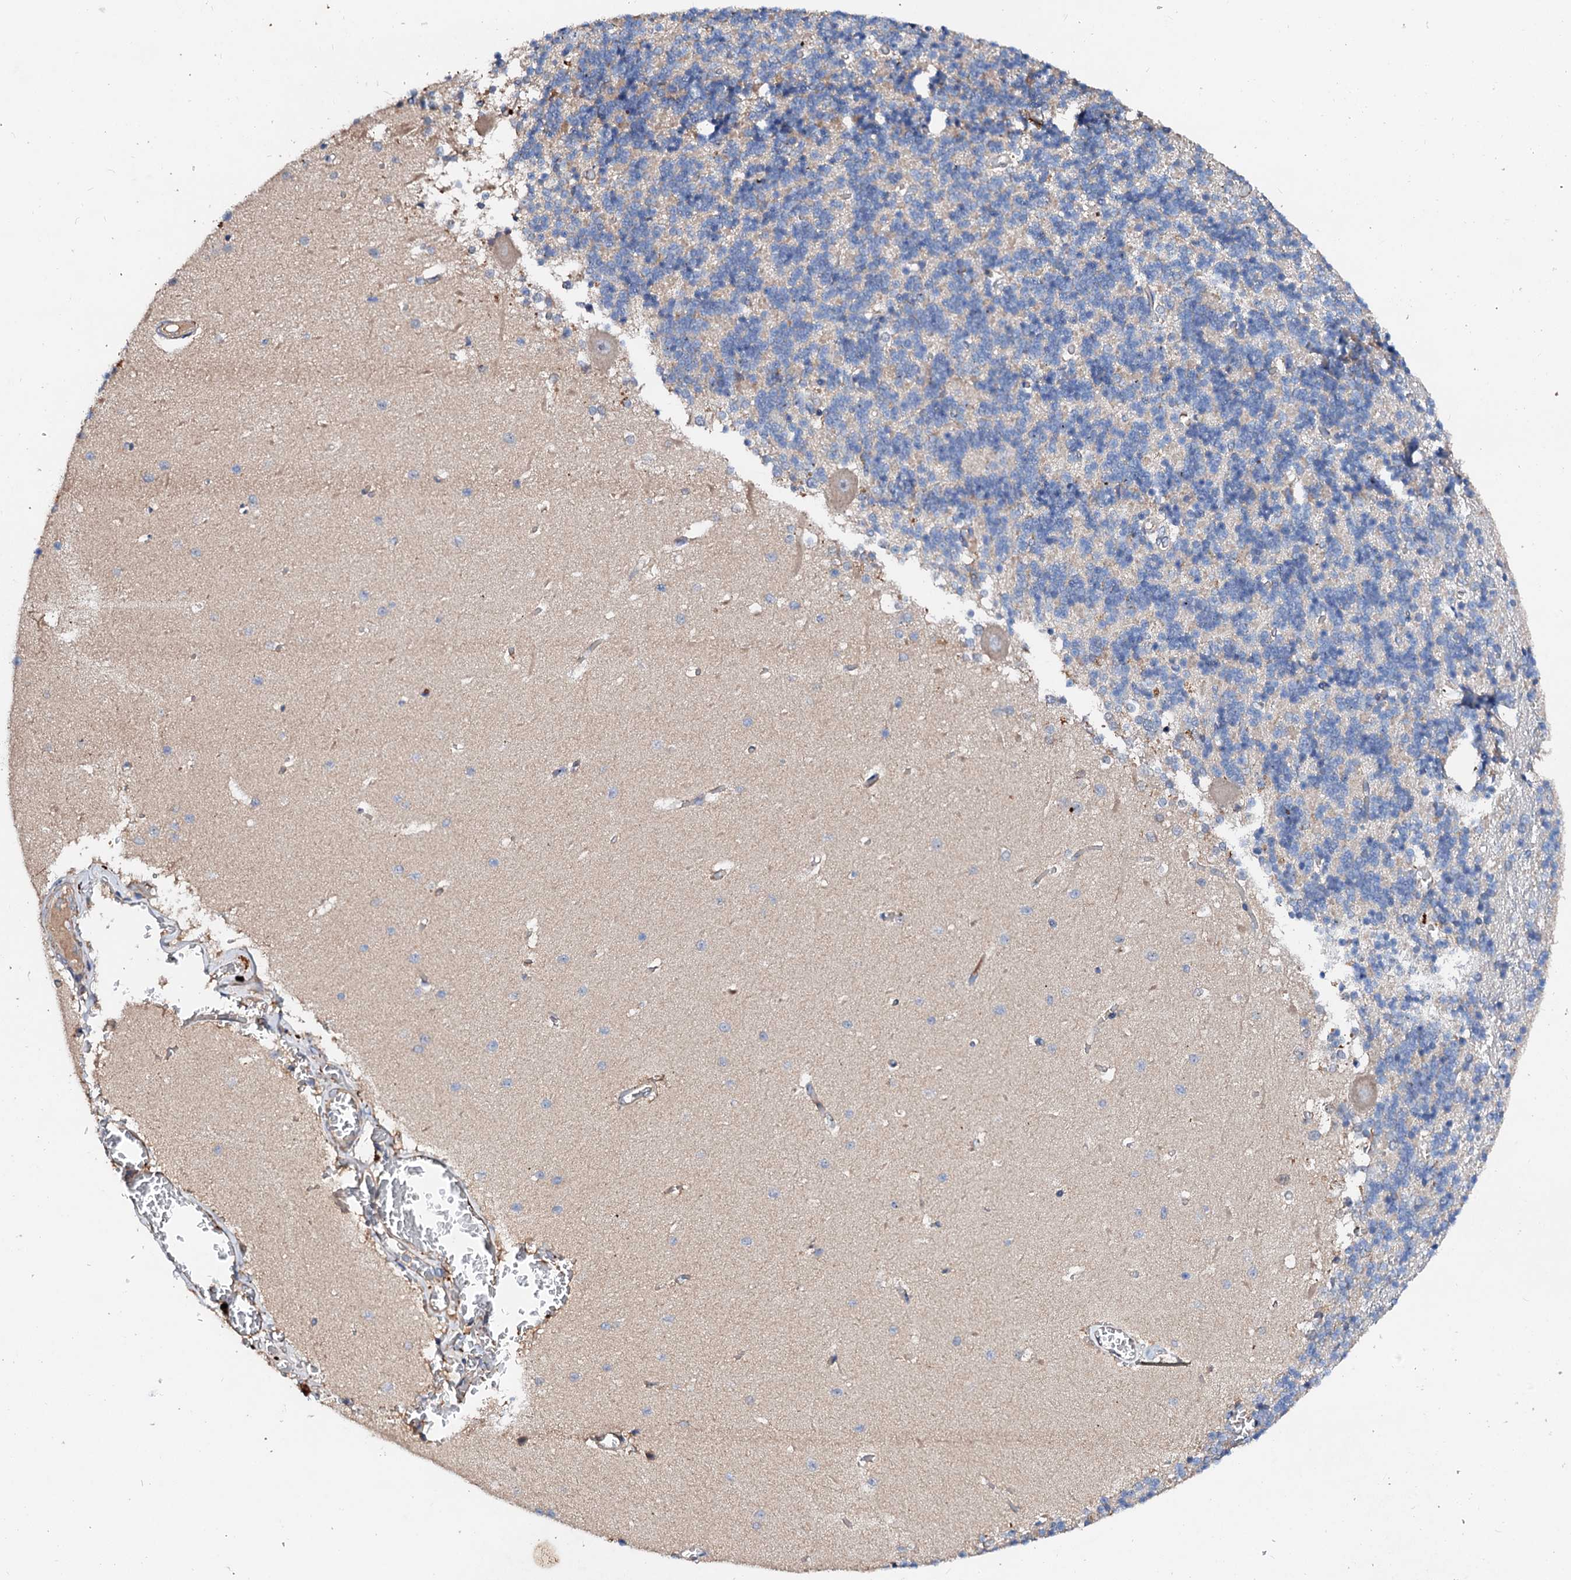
{"staining": {"intensity": "negative", "quantity": "none", "location": "none"}, "tissue": "cerebellum", "cell_type": "Cells in granular layer", "image_type": "normal", "snomed": [{"axis": "morphology", "description": "Normal tissue, NOS"}, {"axis": "topography", "description": "Cerebellum"}], "caption": "Cerebellum stained for a protein using IHC displays no staining cells in granular layer.", "gene": "FIBIN", "patient": {"sex": "male", "age": 37}}